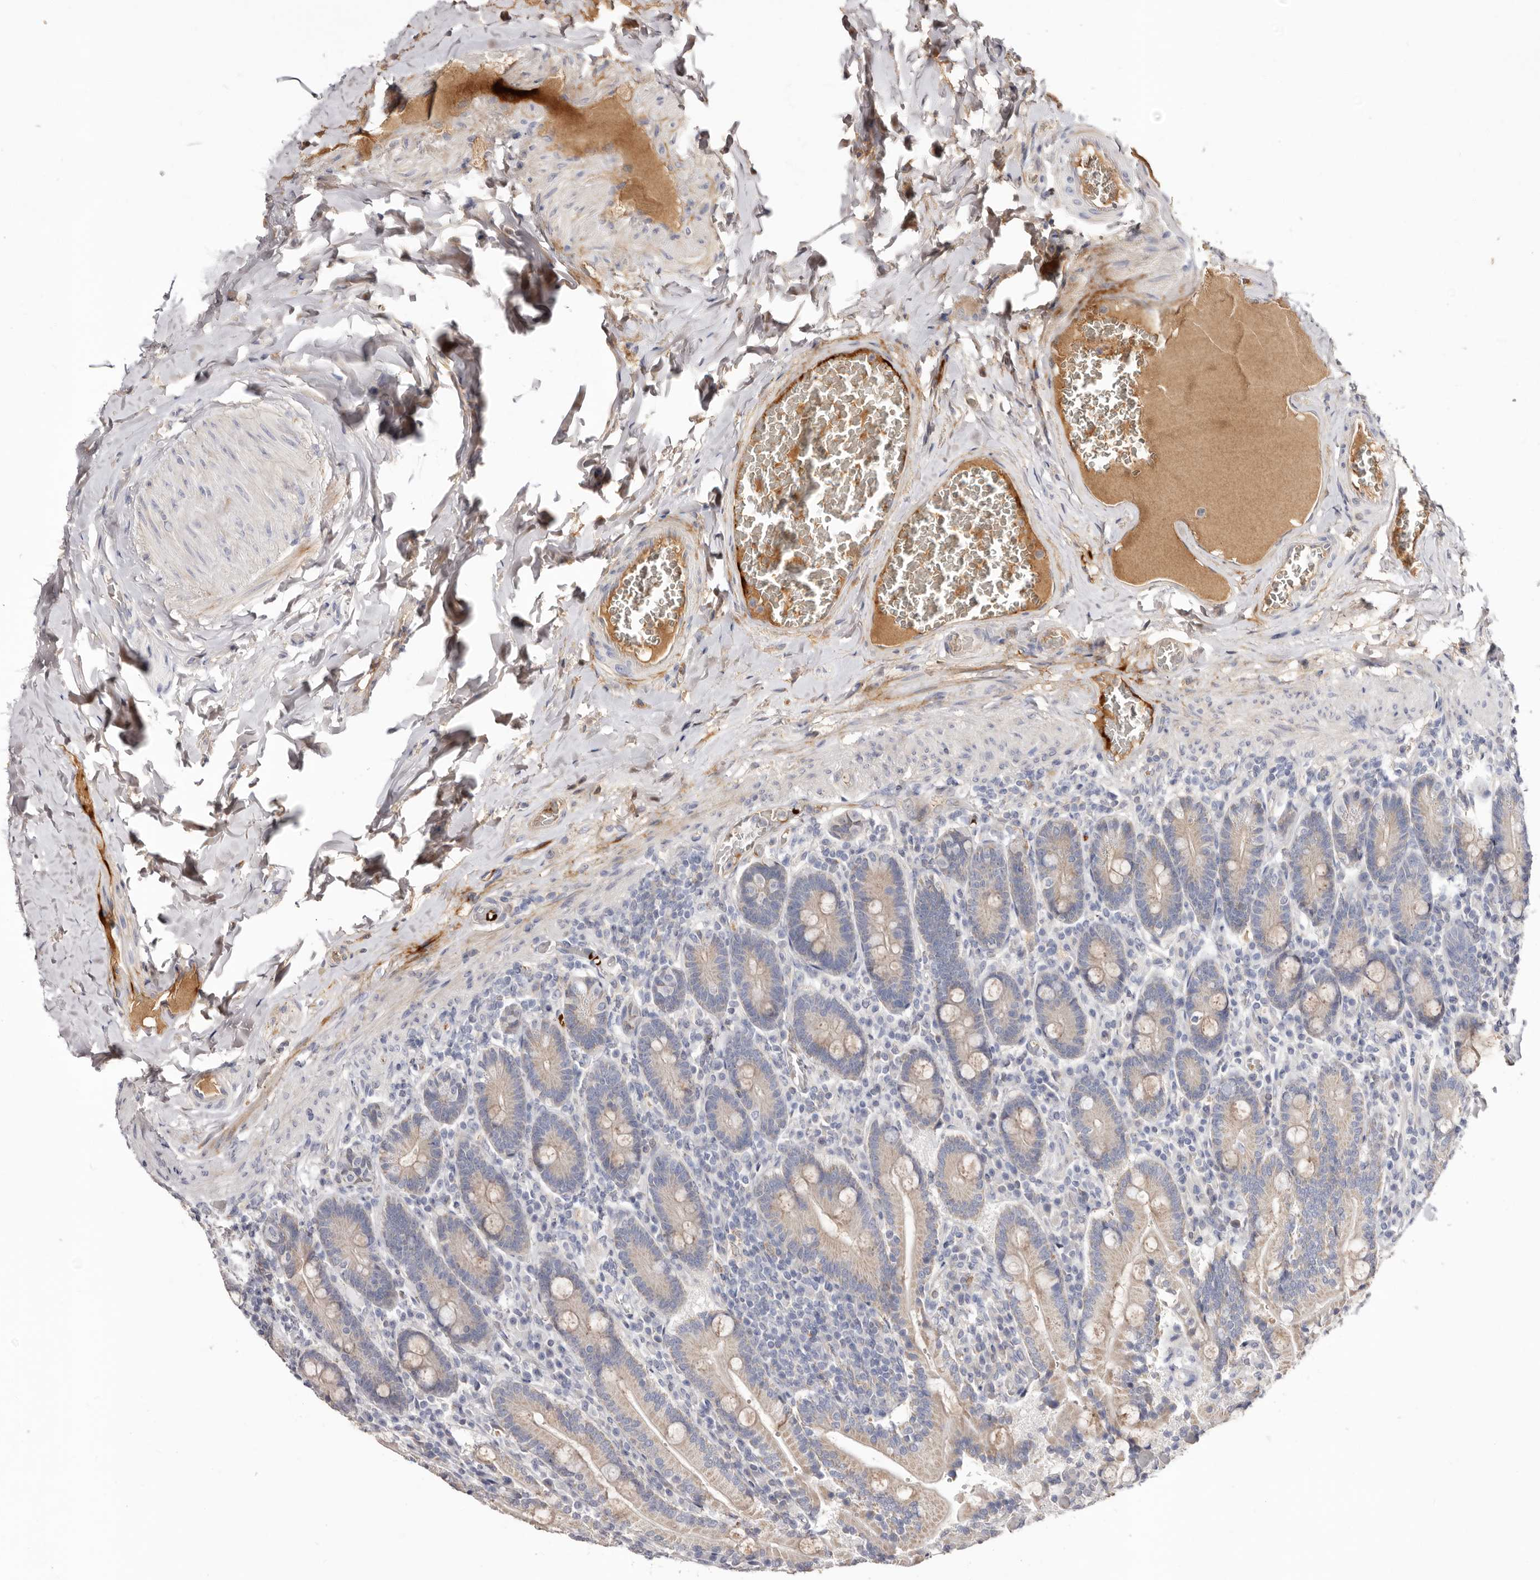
{"staining": {"intensity": "weak", "quantity": ">75%", "location": "cytoplasmic/membranous"}, "tissue": "duodenum", "cell_type": "Glandular cells", "image_type": "normal", "snomed": [{"axis": "morphology", "description": "Normal tissue, NOS"}, {"axis": "topography", "description": "Duodenum"}], "caption": "Weak cytoplasmic/membranous staining for a protein is appreciated in approximately >75% of glandular cells of benign duodenum using immunohistochemistry.", "gene": "LMLN", "patient": {"sex": "female", "age": 62}}